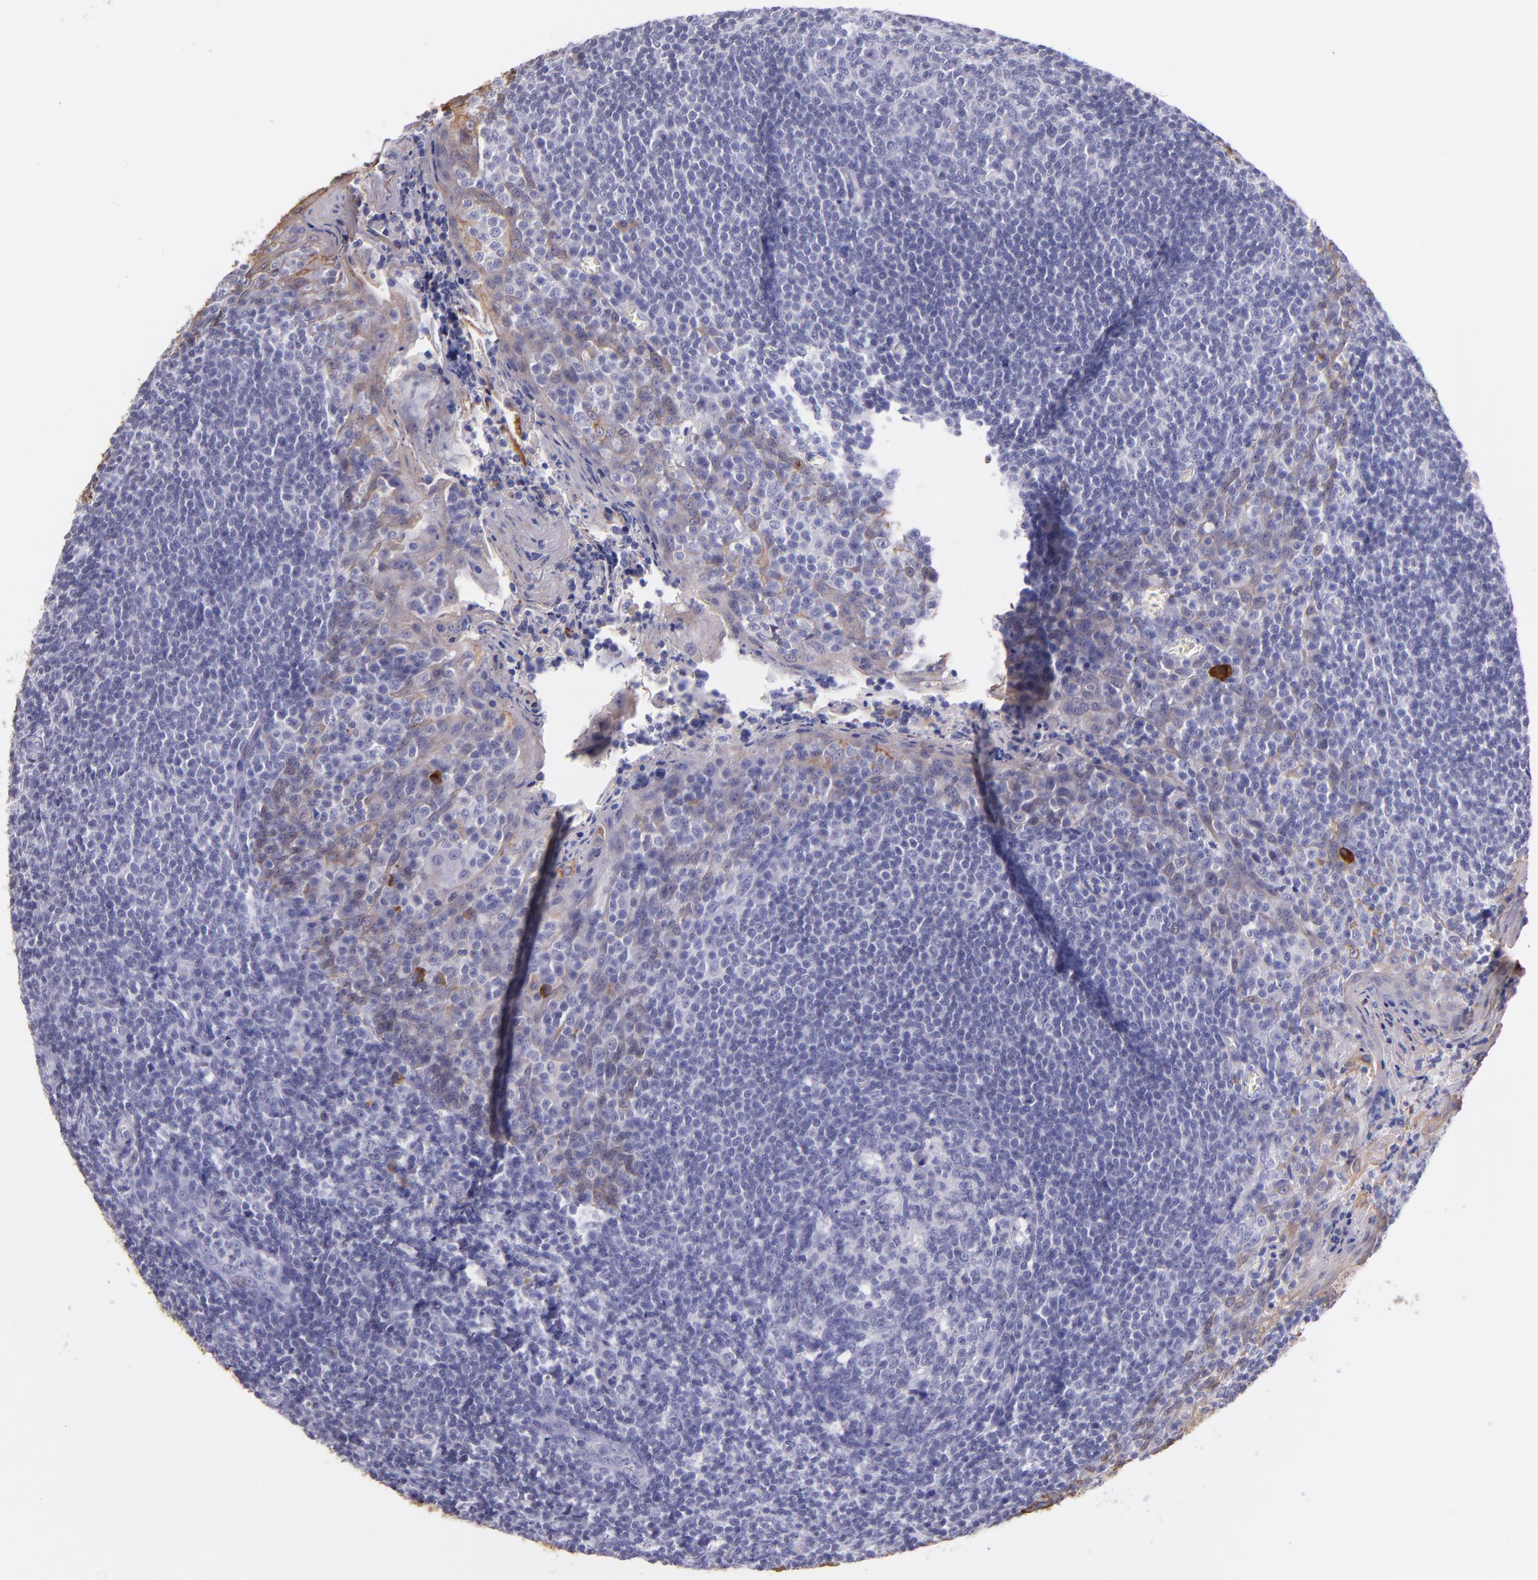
{"staining": {"intensity": "negative", "quantity": "none", "location": "none"}, "tissue": "tonsil", "cell_type": "Germinal center cells", "image_type": "normal", "snomed": [{"axis": "morphology", "description": "Normal tissue, NOS"}, {"axis": "topography", "description": "Tonsil"}], "caption": "IHC micrograph of unremarkable tonsil: tonsil stained with DAB reveals no significant protein positivity in germinal center cells. (DAB (3,3'-diaminobenzidine) immunohistochemistry (IHC) visualized using brightfield microscopy, high magnification).", "gene": "KRT4", "patient": {"sex": "male", "age": 31}}